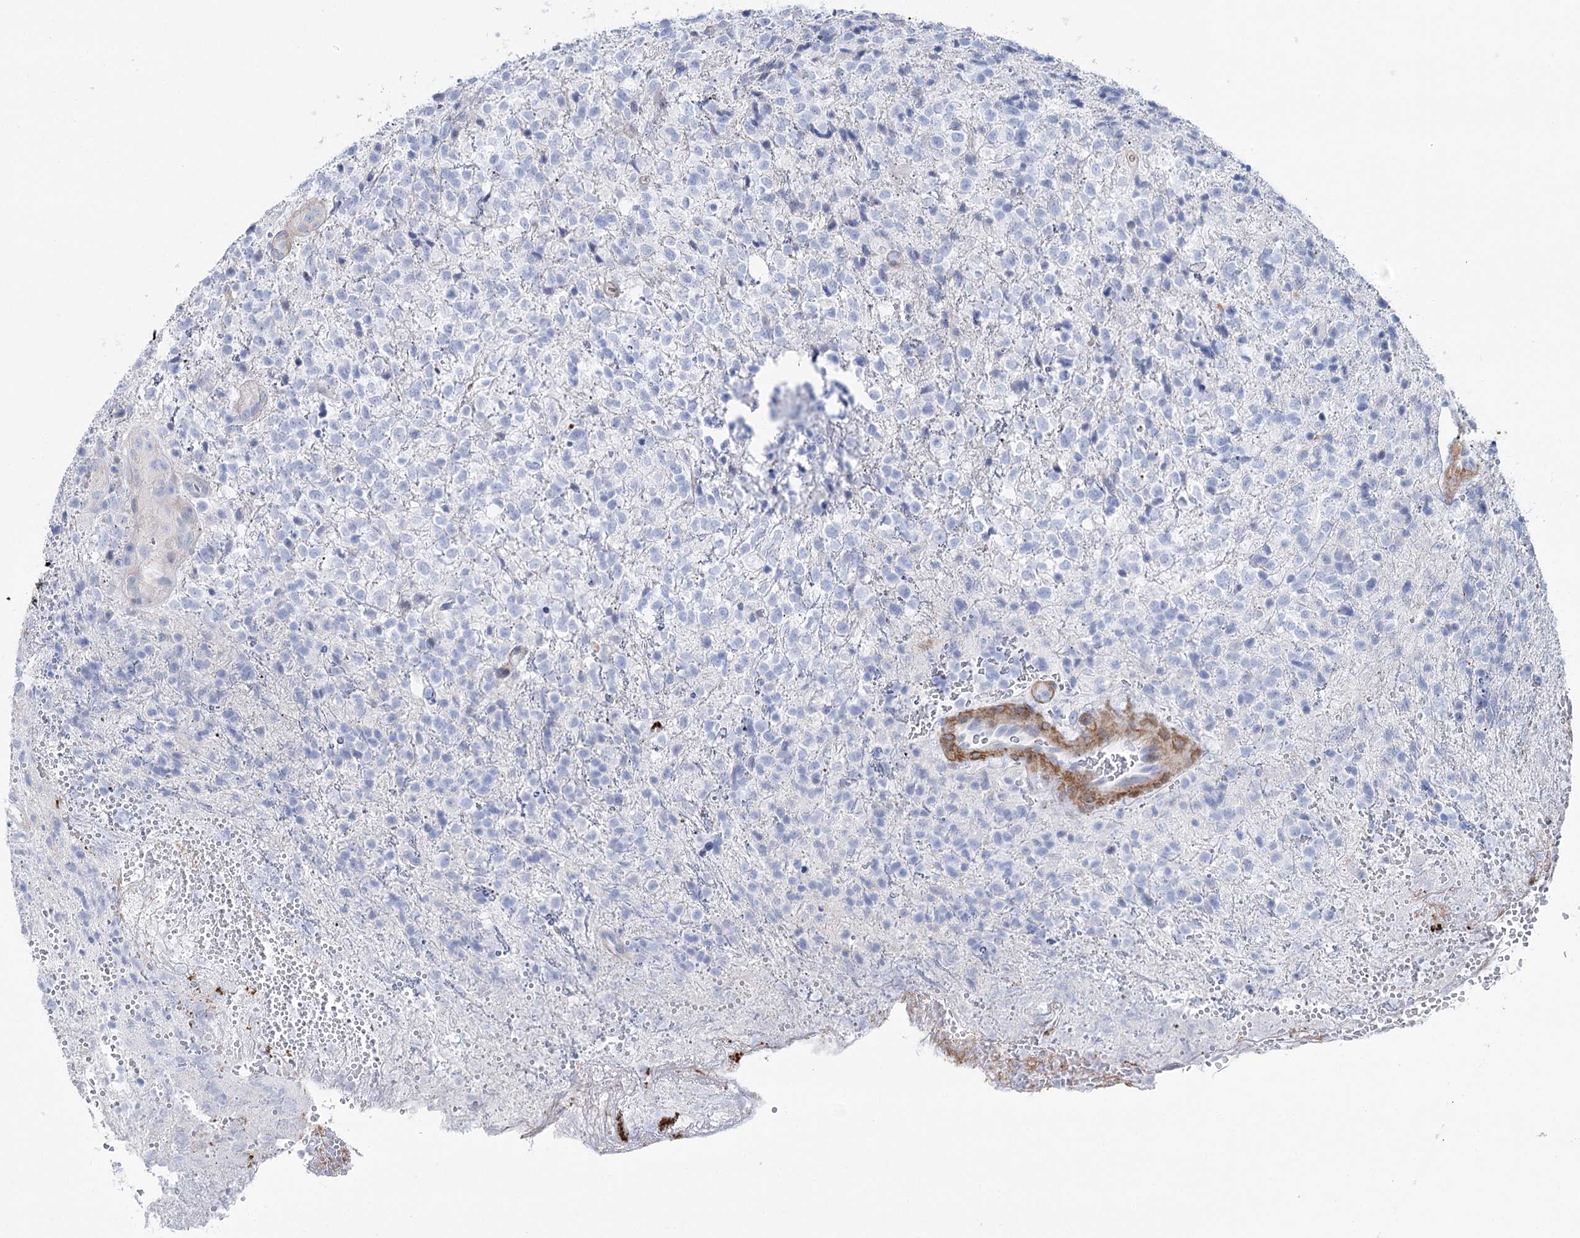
{"staining": {"intensity": "negative", "quantity": "none", "location": "none"}, "tissue": "glioma", "cell_type": "Tumor cells", "image_type": "cancer", "snomed": [{"axis": "morphology", "description": "Glioma, malignant, High grade"}, {"axis": "topography", "description": "Brain"}], "caption": "Immunohistochemistry of malignant high-grade glioma exhibits no expression in tumor cells.", "gene": "ANKRD23", "patient": {"sex": "male", "age": 56}}